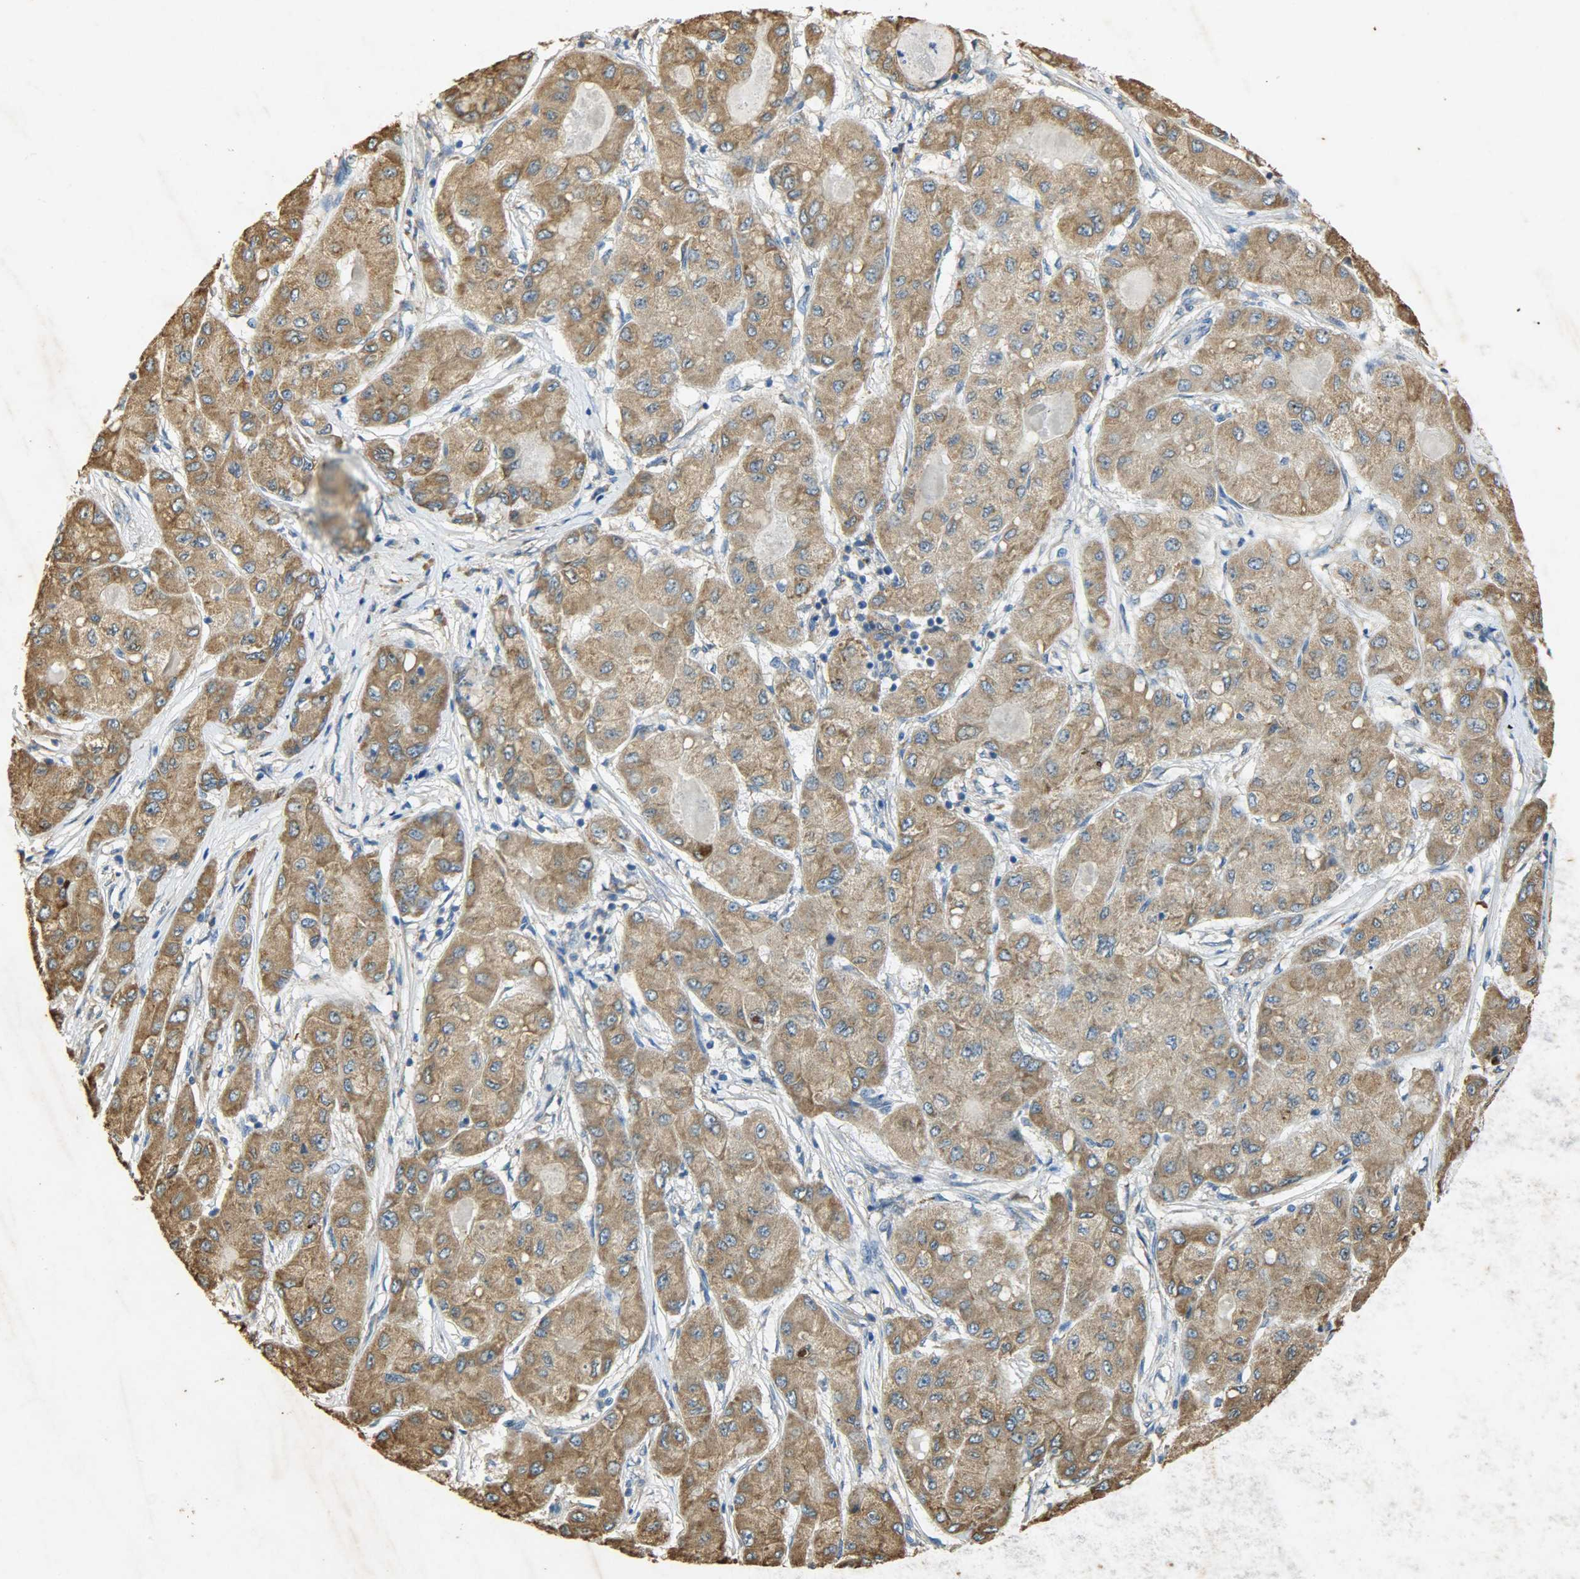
{"staining": {"intensity": "moderate", "quantity": ">75%", "location": "cytoplasmic/membranous"}, "tissue": "liver cancer", "cell_type": "Tumor cells", "image_type": "cancer", "snomed": [{"axis": "morphology", "description": "Carcinoma, Hepatocellular, NOS"}, {"axis": "topography", "description": "Liver"}], "caption": "Brown immunohistochemical staining in human liver cancer reveals moderate cytoplasmic/membranous staining in approximately >75% of tumor cells.", "gene": "HSPA5", "patient": {"sex": "male", "age": 80}}